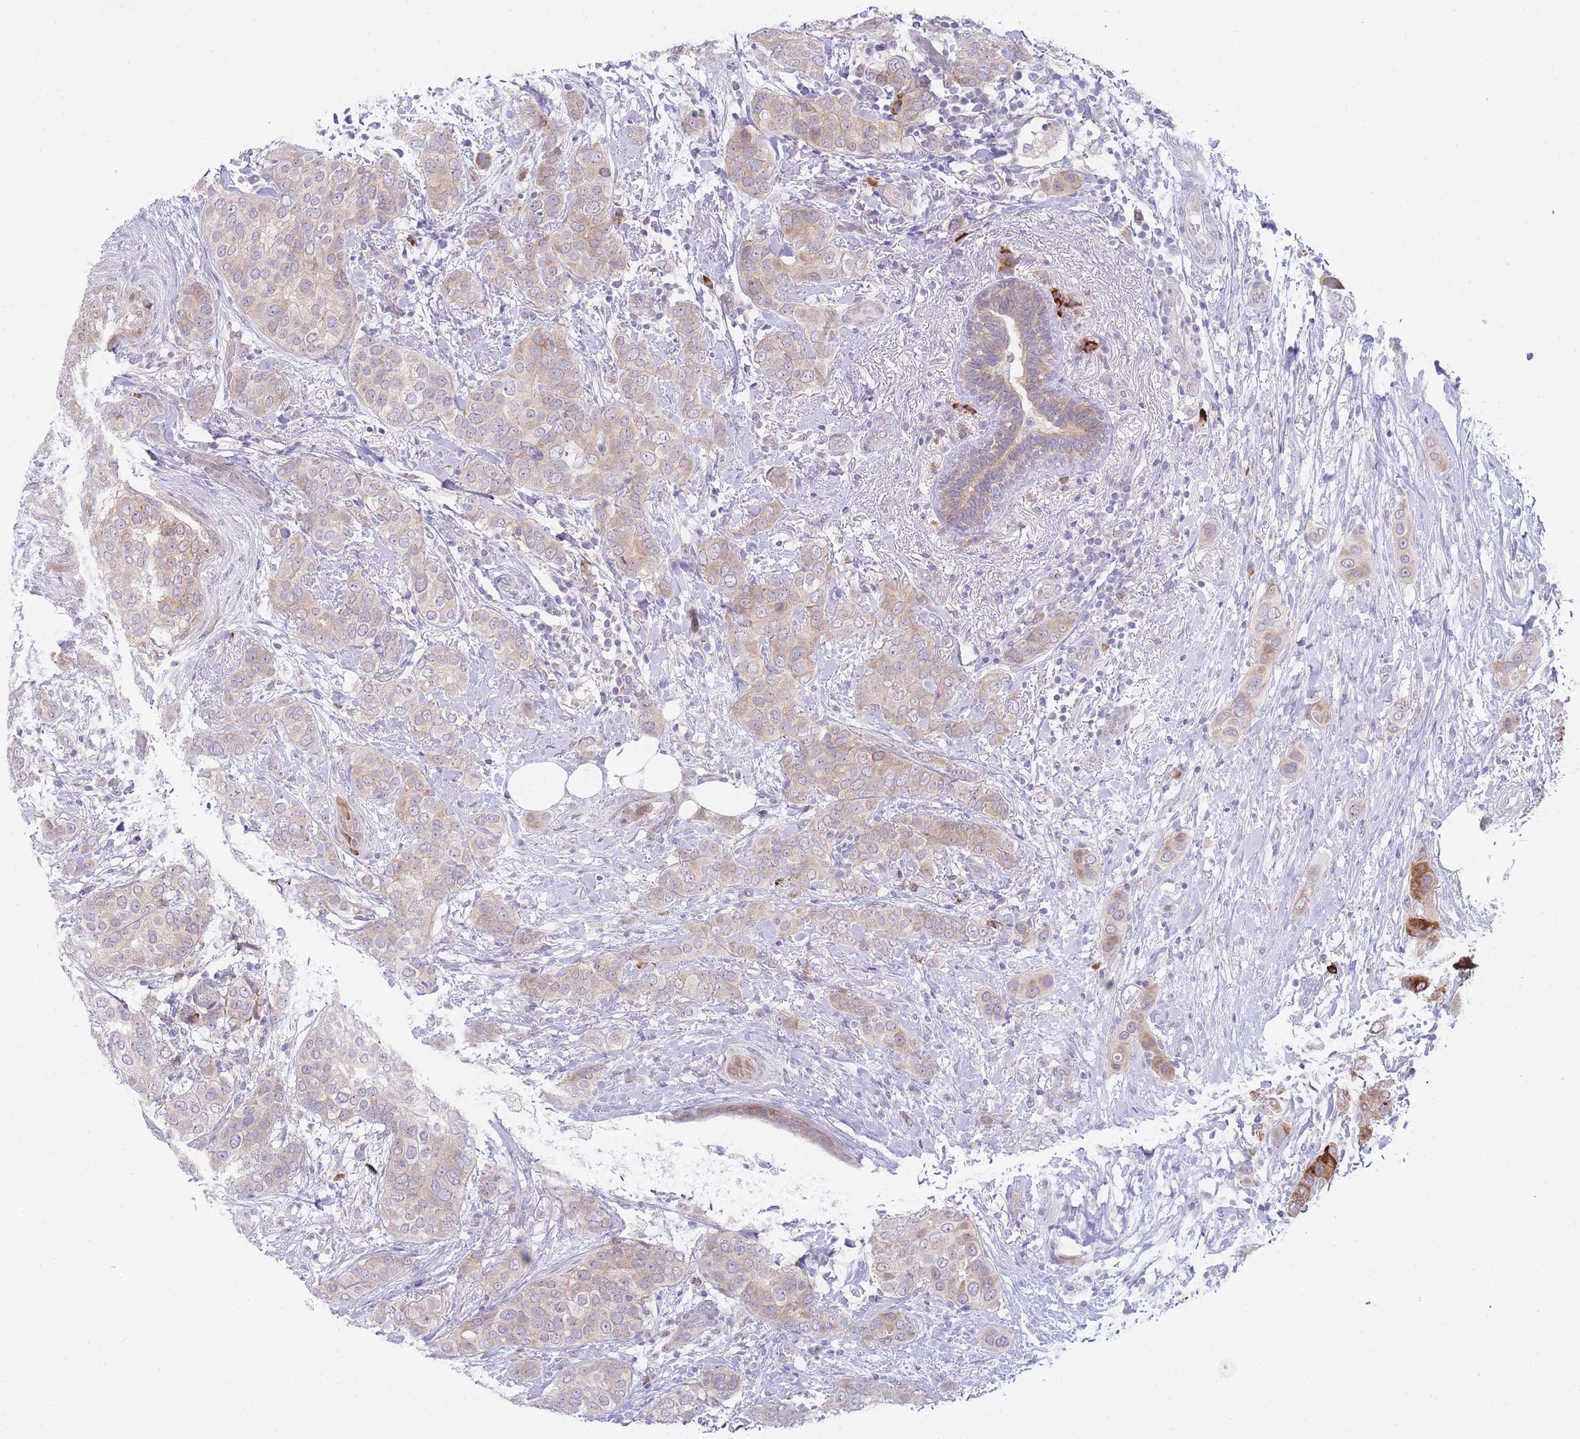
{"staining": {"intensity": "weak", "quantity": ">75%", "location": "cytoplasmic/membranous"}, "tissue": "breast cancer", "cell_type": "Tumor cells", "image_type": "cancer", "snomed": [{"axis": "morphology", "description": "Lobular carcinoma"}, {"axis": "topography", "description": "Breast"}], "caption": "There is low levels of weak cytoplasmic/membranous expression in tumor cells of breast cancer, as demonstrated by immunohistochemical staining (brown color).", "gene": "ZNF510", "patient": {"sex": "female", "age": 51}}